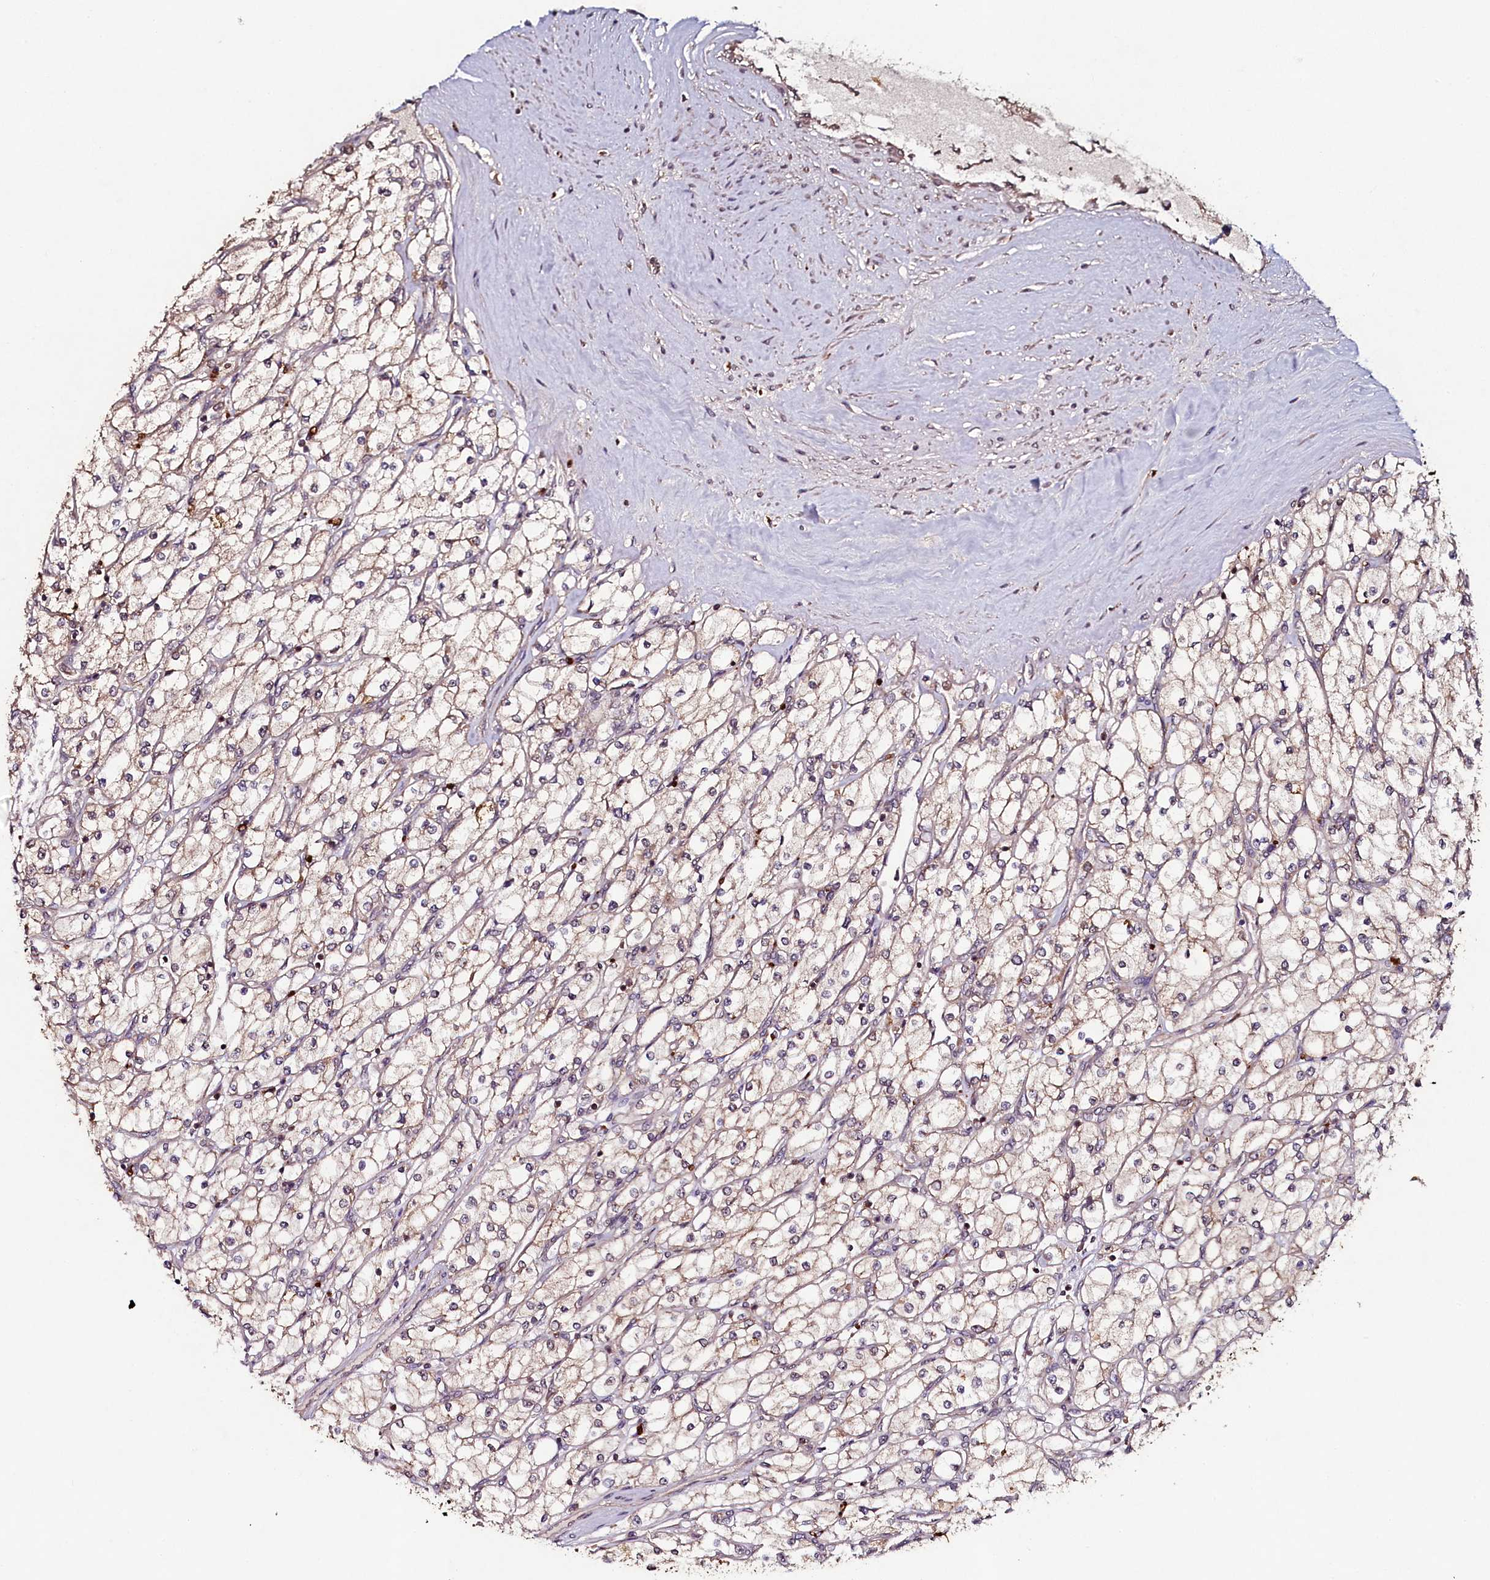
{"staining": {"intensity": "weak", "quantity": "25%-75%", "location": "cytoplasmic/membranous"}, "tissue": "renal cancer", "cell_type": "Tumor cells", "image_type": "cancer", "snomed": [{"axis": "morphology", "description": "Adenocarcinoma, NOS"}, {"axis": "topography", "description": "Kidney"}], "caption": "IHC (DAB (3,3'-diaminobenzidine)) staining of adenocarcinoma (renal) demonstrates weak cytoplasmic/membranous protein staining in about 25%-75% of tumor cells.", "gene": "SEC24C", "patient": {"sex": "male", "age": 80}}